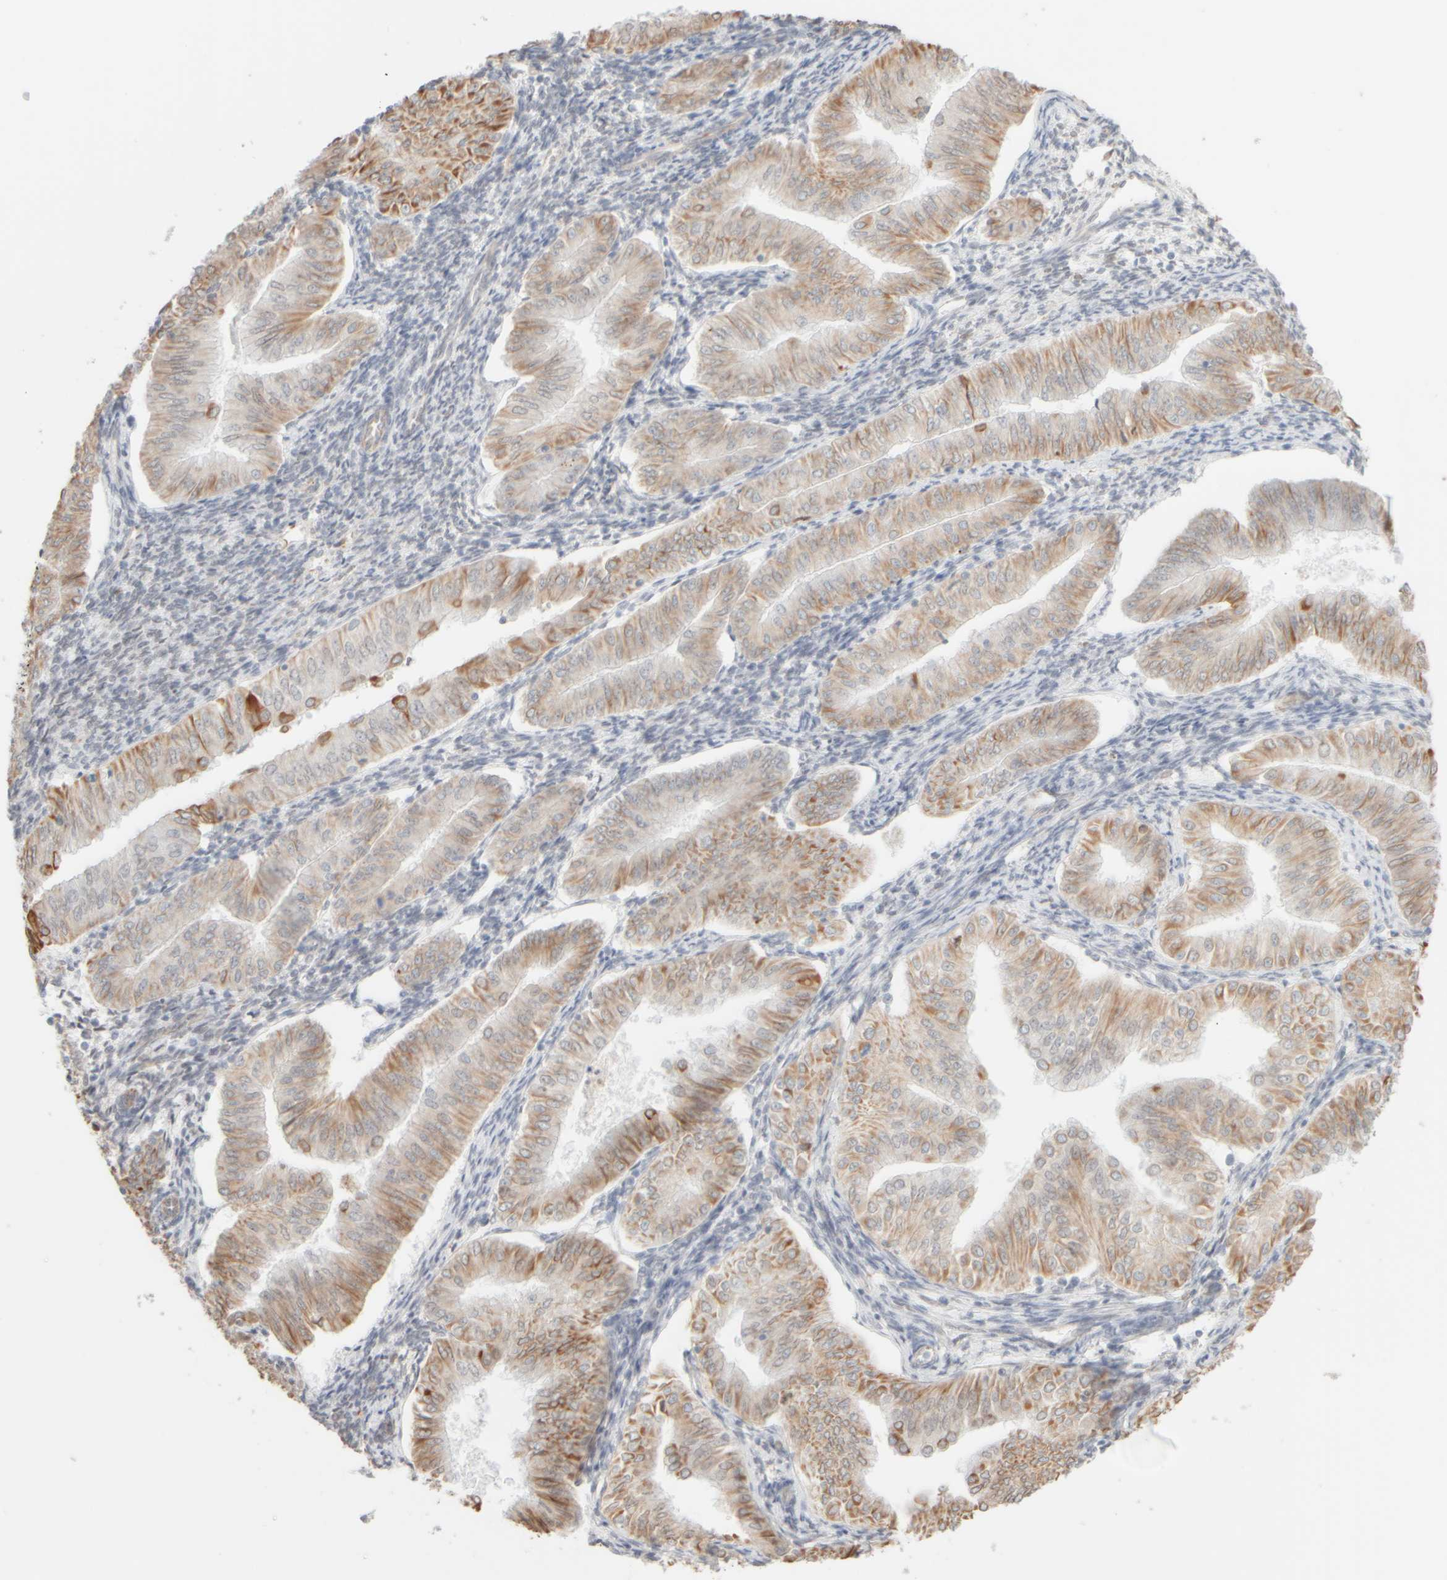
{"staining": {"intensity": "moderate", "quantity": "25%-75%", "location": "cytoplasmic/membranous"}, "tissue": "endometrial cancer", "cell_type": "Tumor cells", "image_type": "cancer", "snomed": [{"axis": "morphology", "description": "Normal tissue, NOS"}, {"axis": "morphology", "description": "Adenocarcinoma, NOS"}, {"axis": "topography", "description": "Endometrium"}], "caption": "Brown immunohistochemical staining in adenocarcinoma (endometrial) reveals moderate cytoplasmic/membranous expression in about 25%-75% of tumor cells.", "gene": "KRT15", "patient": {"sex": "female", "age": 53}}